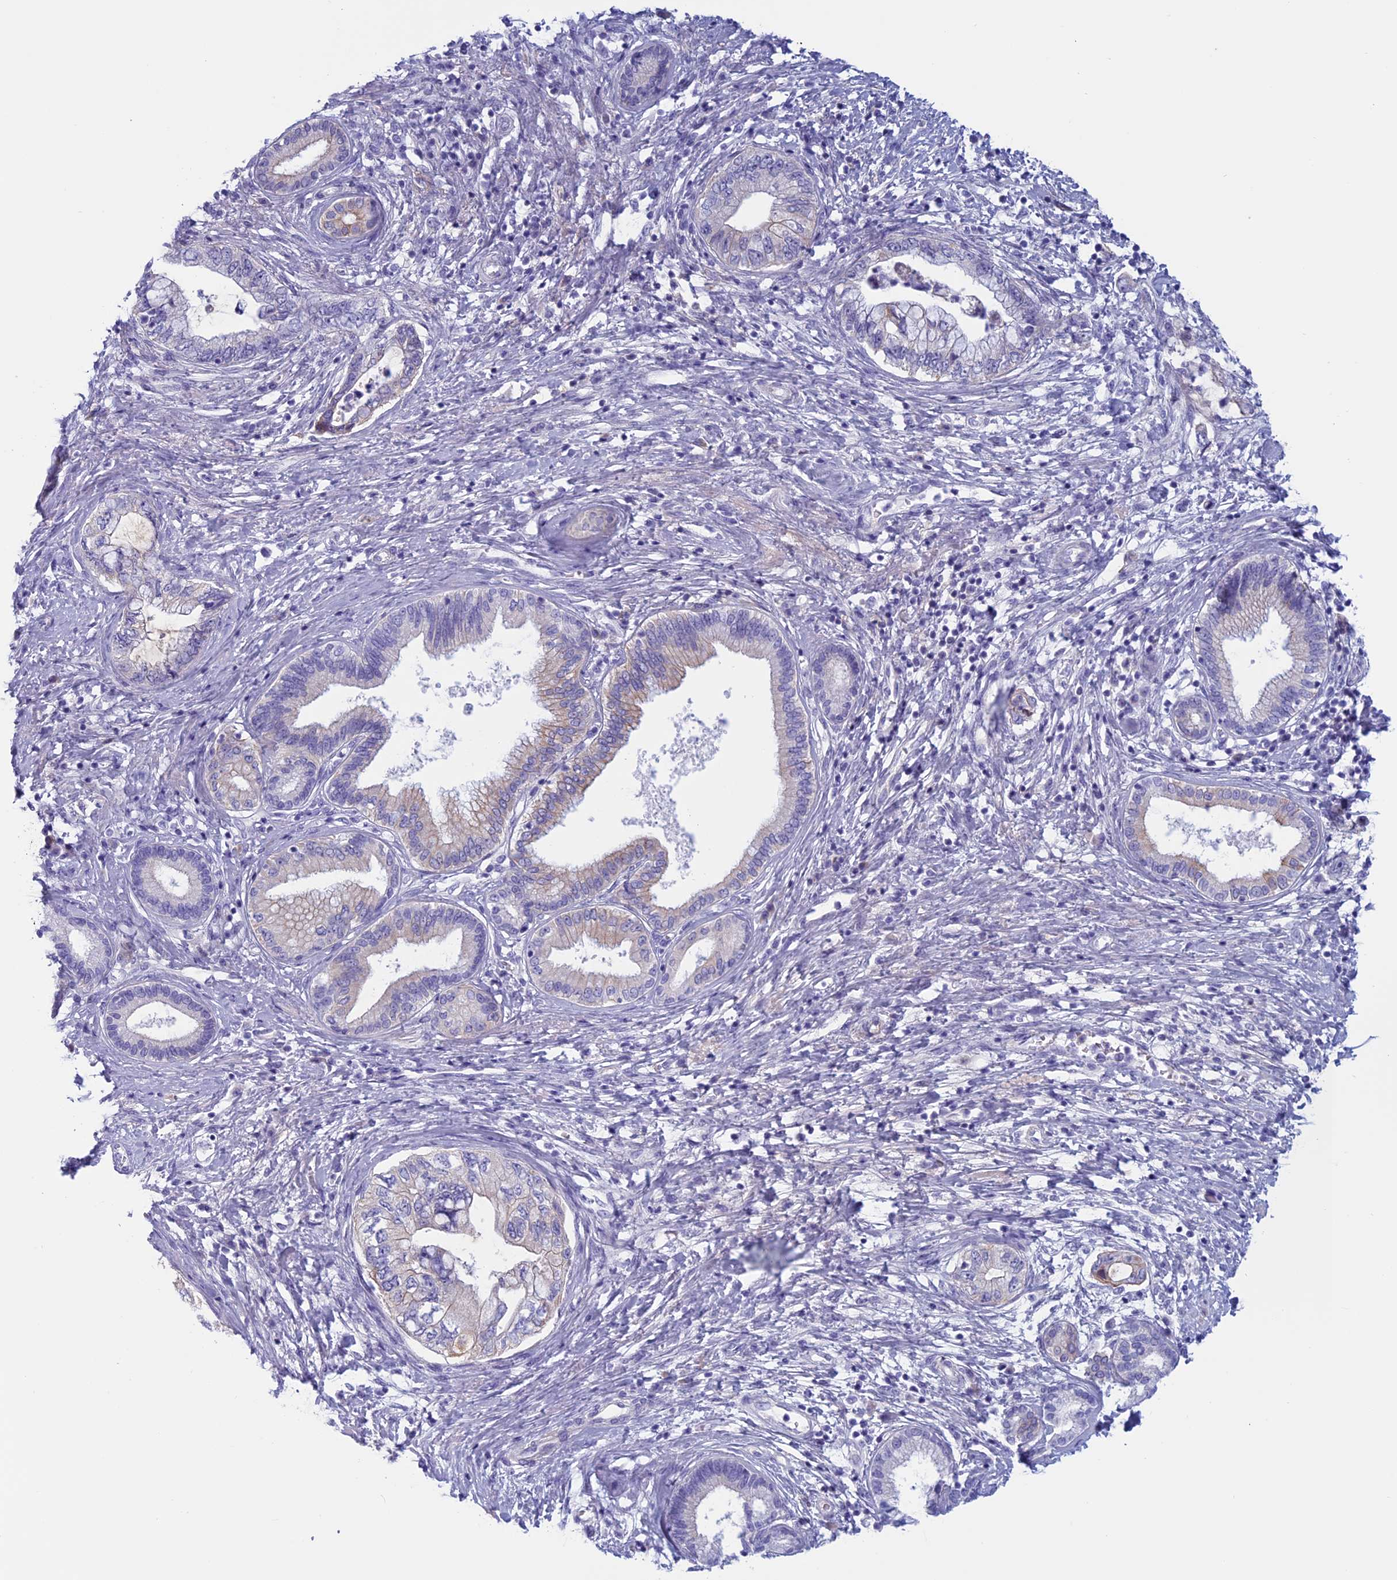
{"staining": {"intensity": "negative", "quantity": "none", "location": "none"}, "tissue": "pancreatic cancer", "cell_type": "Tumor cells", "image_type": "cancer", "snomed": [{"axis": "morphology", "description": "Adenocarcinoma, NOS"}, {"axis": "topography", "description": "Pancreas"}], "caption": "This is an IHC micrograph of pancreatic cancer (adenocarcinoma). There is no staining in tumor cells.", "gene": "ANGPTL2", "patient": {"sex": "female", "age": 73}}